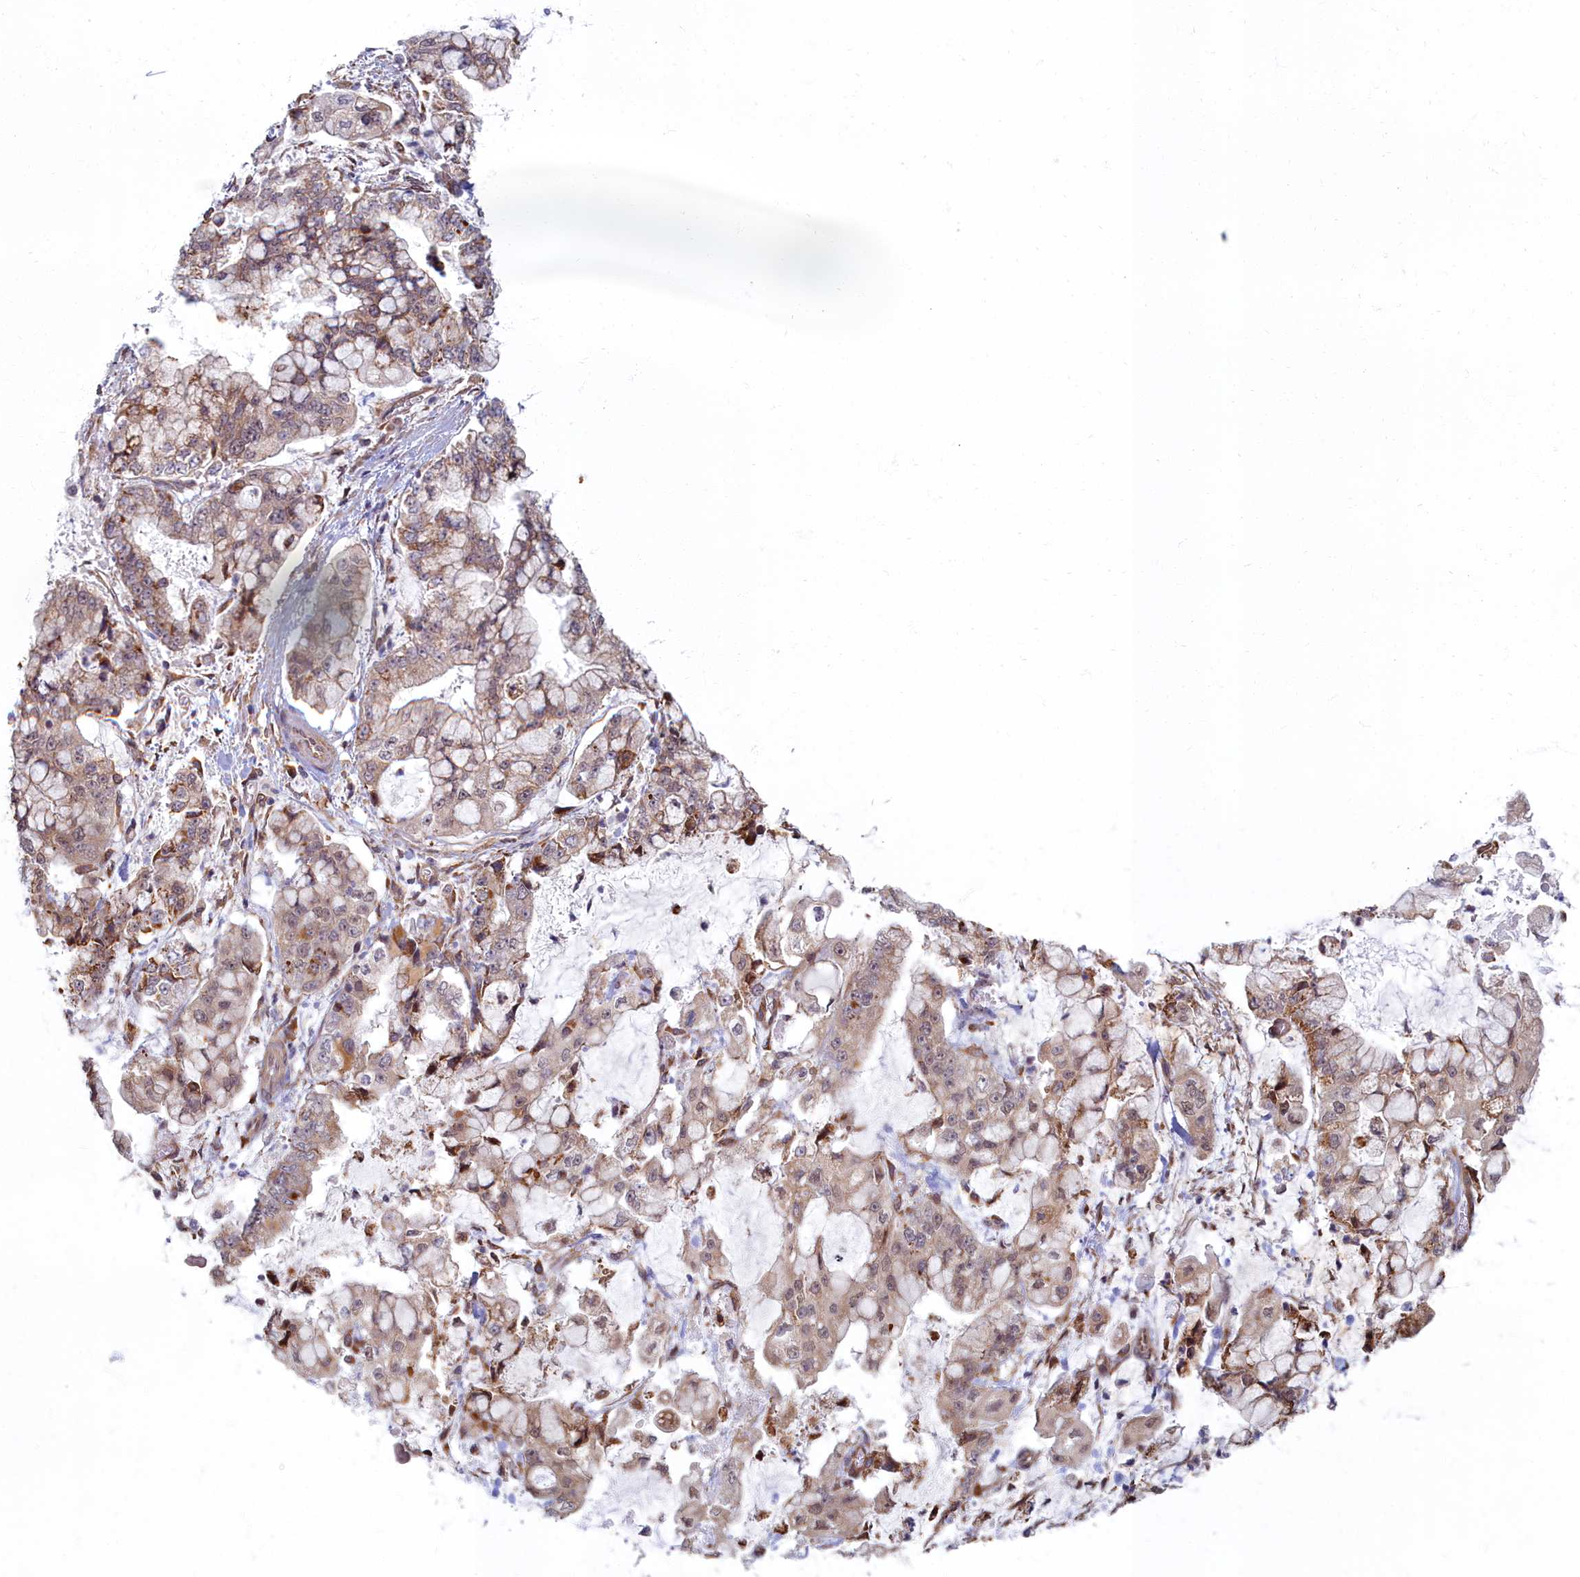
{"staining": {"intensity": "moderate", "quantity": "25%-75%", "location": "cytoplasmic/membranous"}, "tissue": "stomach cancer", "cell_type": "Tumor cells", "image_type": "cancer", "snomed": [{"axis": "morphology", "description": "Adenocarcinoma, NOS"}, {"axis": "topography", "description": "Stomach"}], "caption": "High-magnification brightfield microscopy of stomach adenocarcinoma stained with DAB (3,3'-diaminobenzidine) (brown) and counterstained with hematoxylin (blue). tumor cells exhibit moderate cytoplasmic/membranous positivity is present in approximately25%-75% of cells.", "gene": "MAK16", "patient": {"sex": "male", "age": 76}}